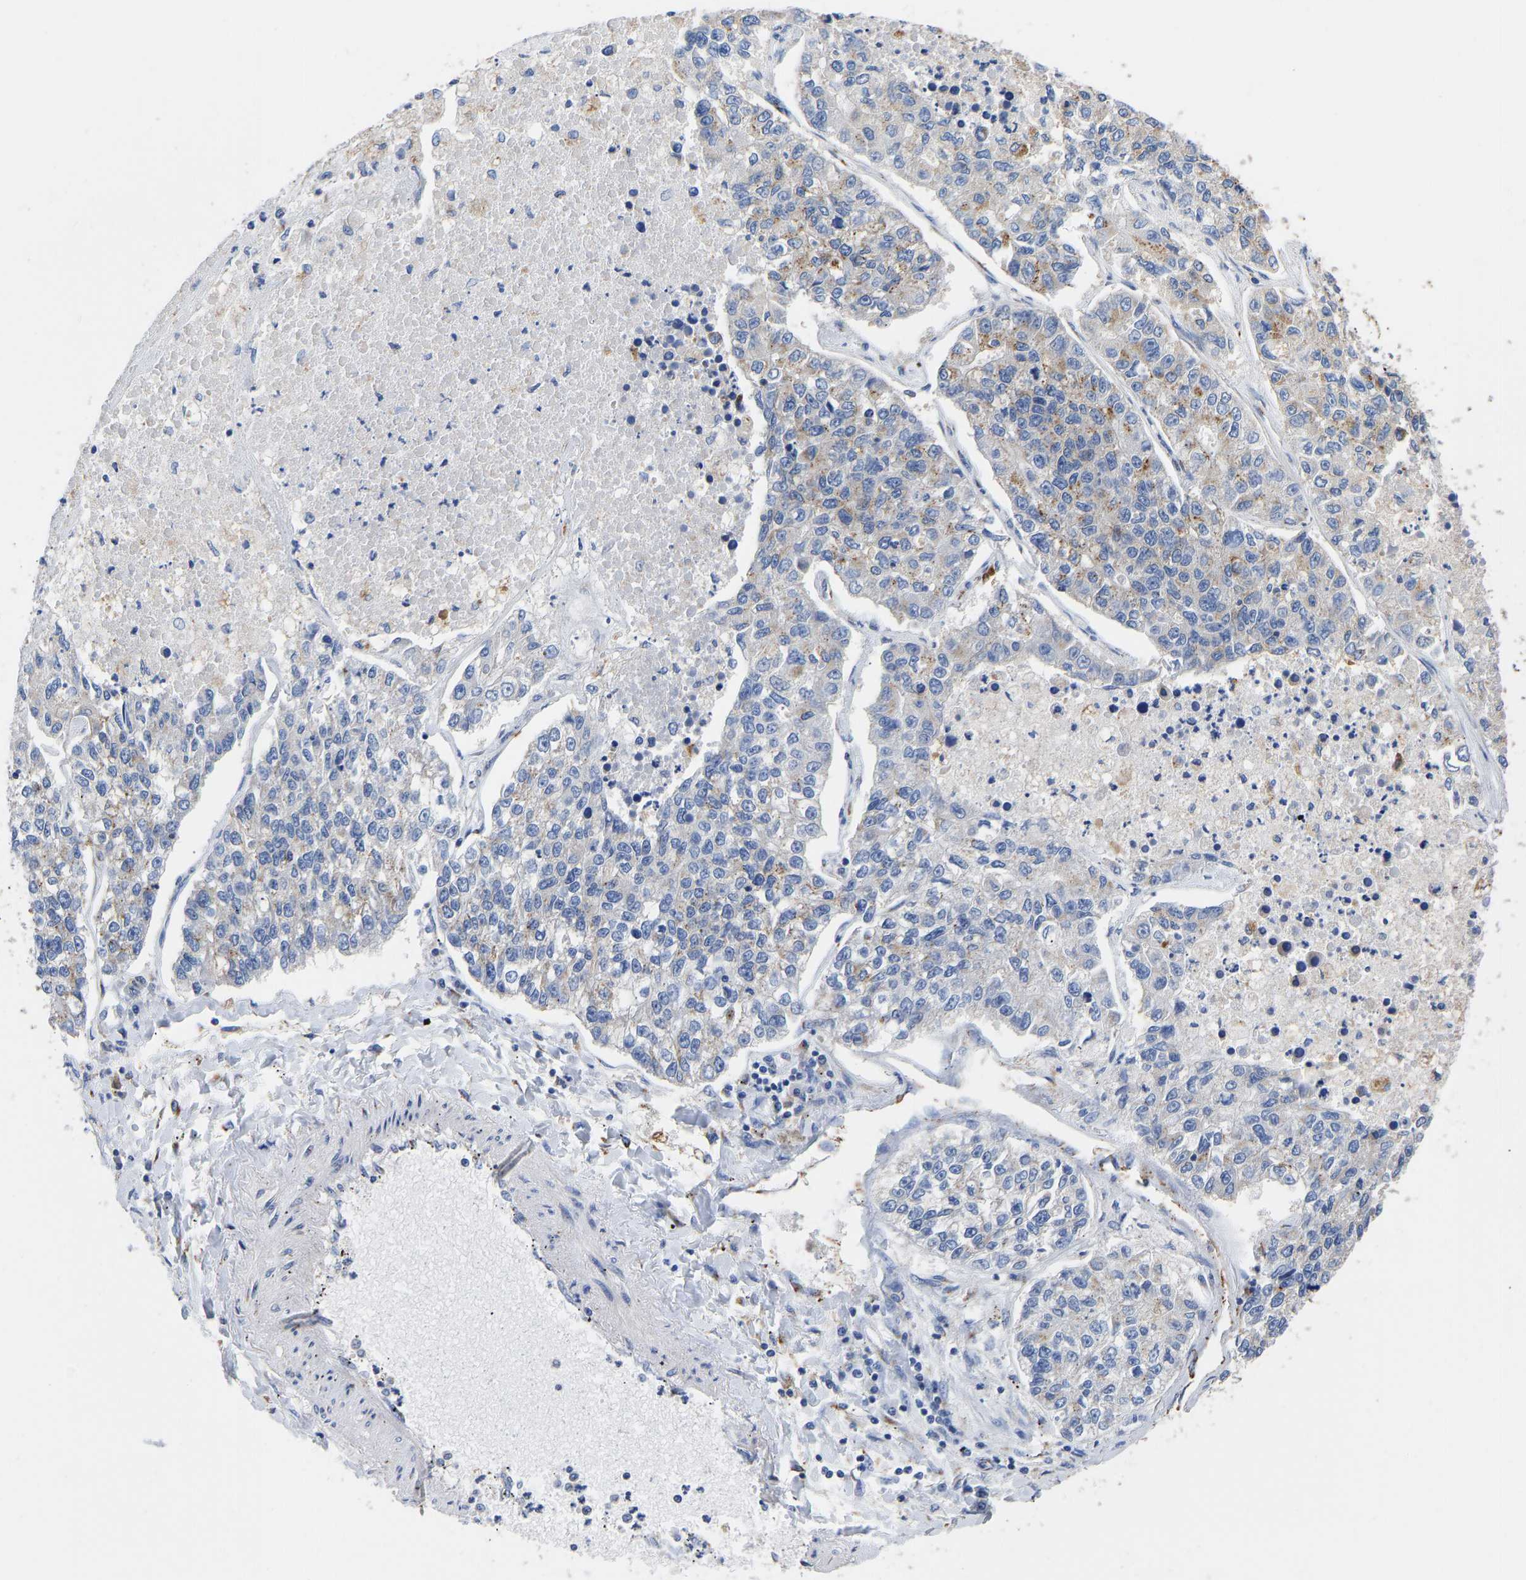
{"staining": {"intensity": "moderate", "quantity": "25%-75%", "location": "cytoplasmic/membranous"}, "tissue": "lung cancer", "cell_type": "Tumor cells", "image_type": "cancer", "snomed": [{"axis": "morphology", "description": "Adenocarcinoma, NOS"}, {"axis": "topography", "description": "Lung"}], "caption": "Protein staining demonstrates moderate cytoplasmic/membranous positivity in about 25%-75% of tumor cells in lung cancer.", "gene": "TMEM87A", "patient": {"sex": "male", "age": 49}}